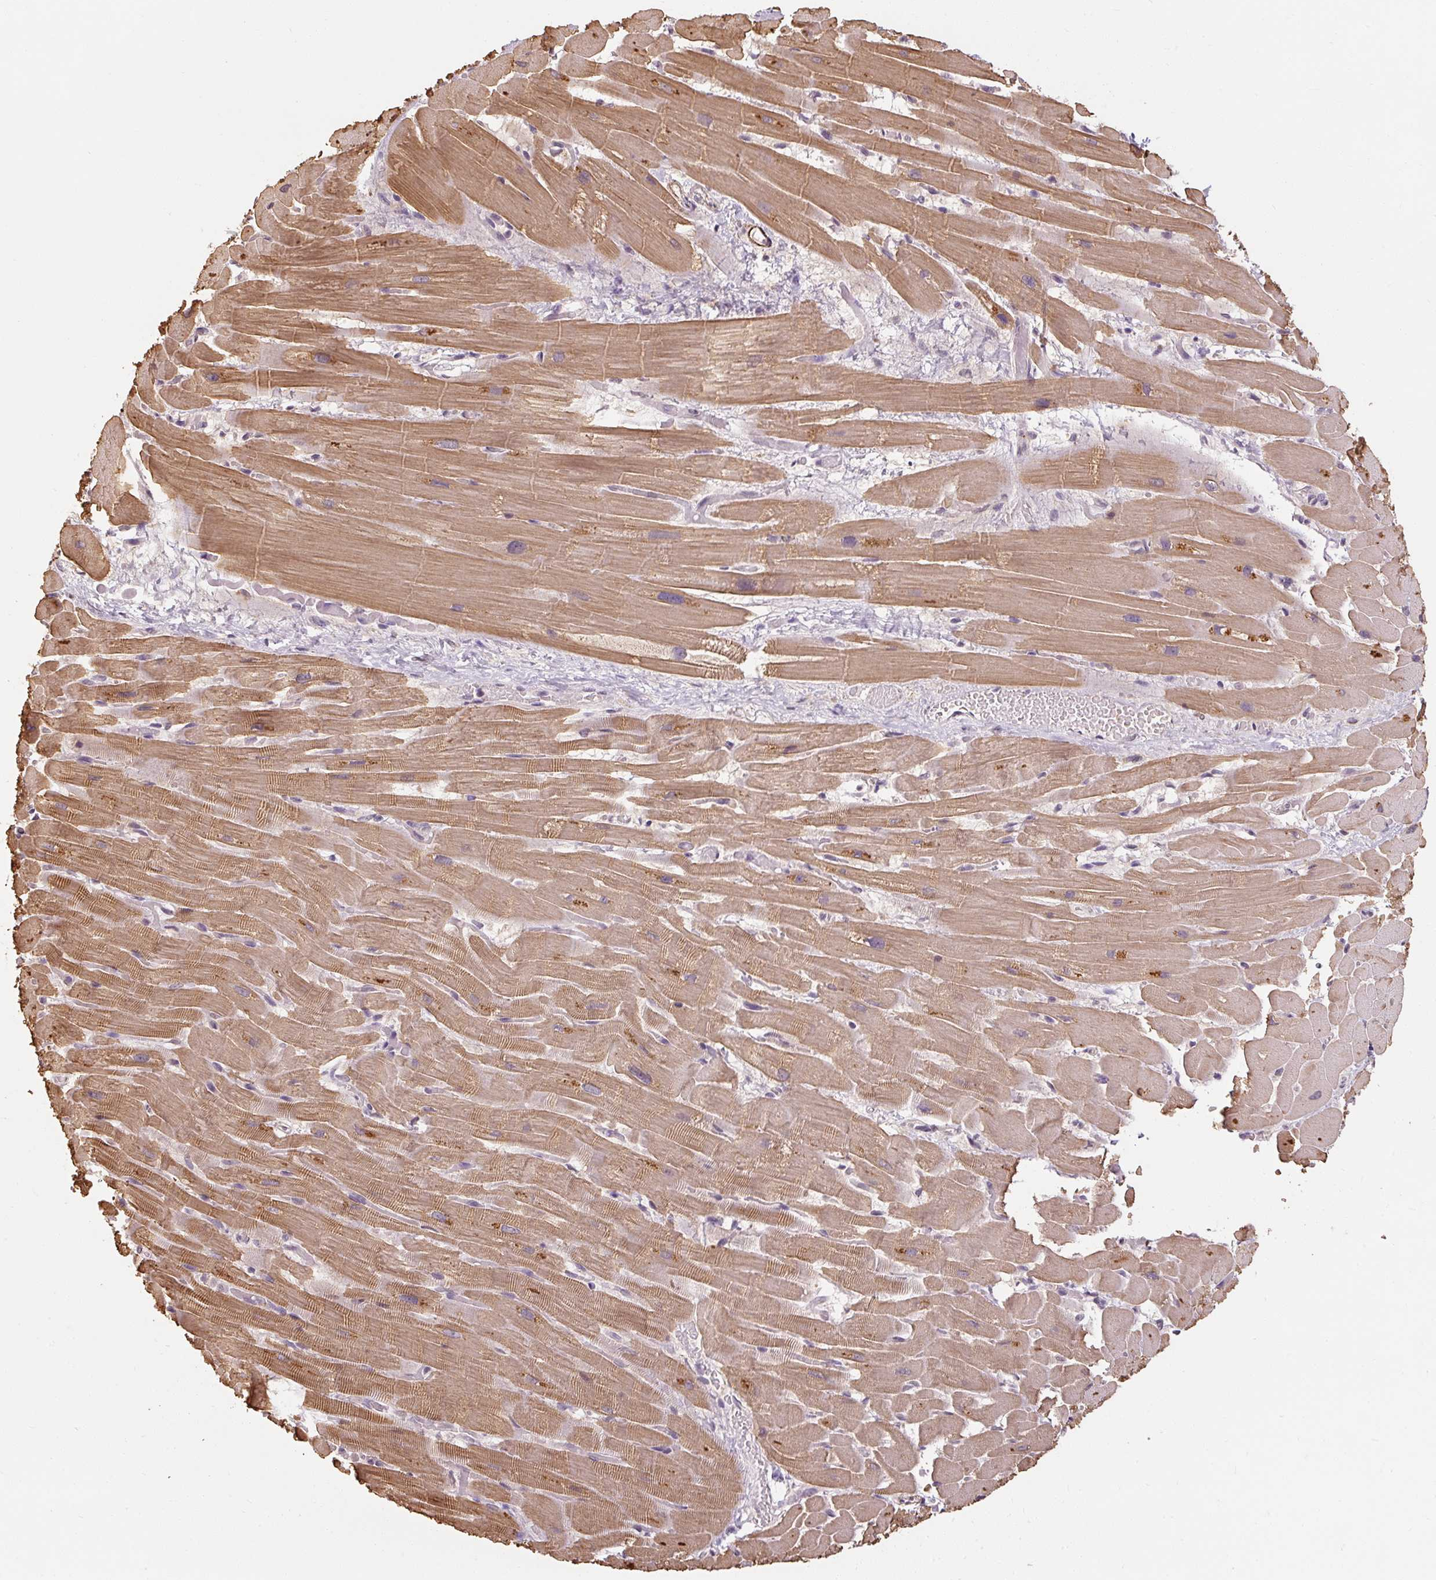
{"staining": {"intensity": "moderate", "quantity": ">75%", "location": "cytoplasmic/membranous"}, "tissue": "heart muscle", "cell_type": "Cardiomyocytes", "image_type": "normal", "snomed": [{"axis": "morphology", "description": "Normal tissue, NOS"}, {"axis": "topography", "description": "Heart"}], "caption": "Cardiomyocytes exhibit medium levels of moderate cytoplasmic/membranous staining in about >75% of cells in normal heart muscle. The staining is performed using DAB (3,3'-diaminobenzidine) brown chromogen to label protein expression. The nuclei are counter-stained blue using hematoxylin.", "gene": "CFAP65", "patient": {"sex": "male", "age": 37}}